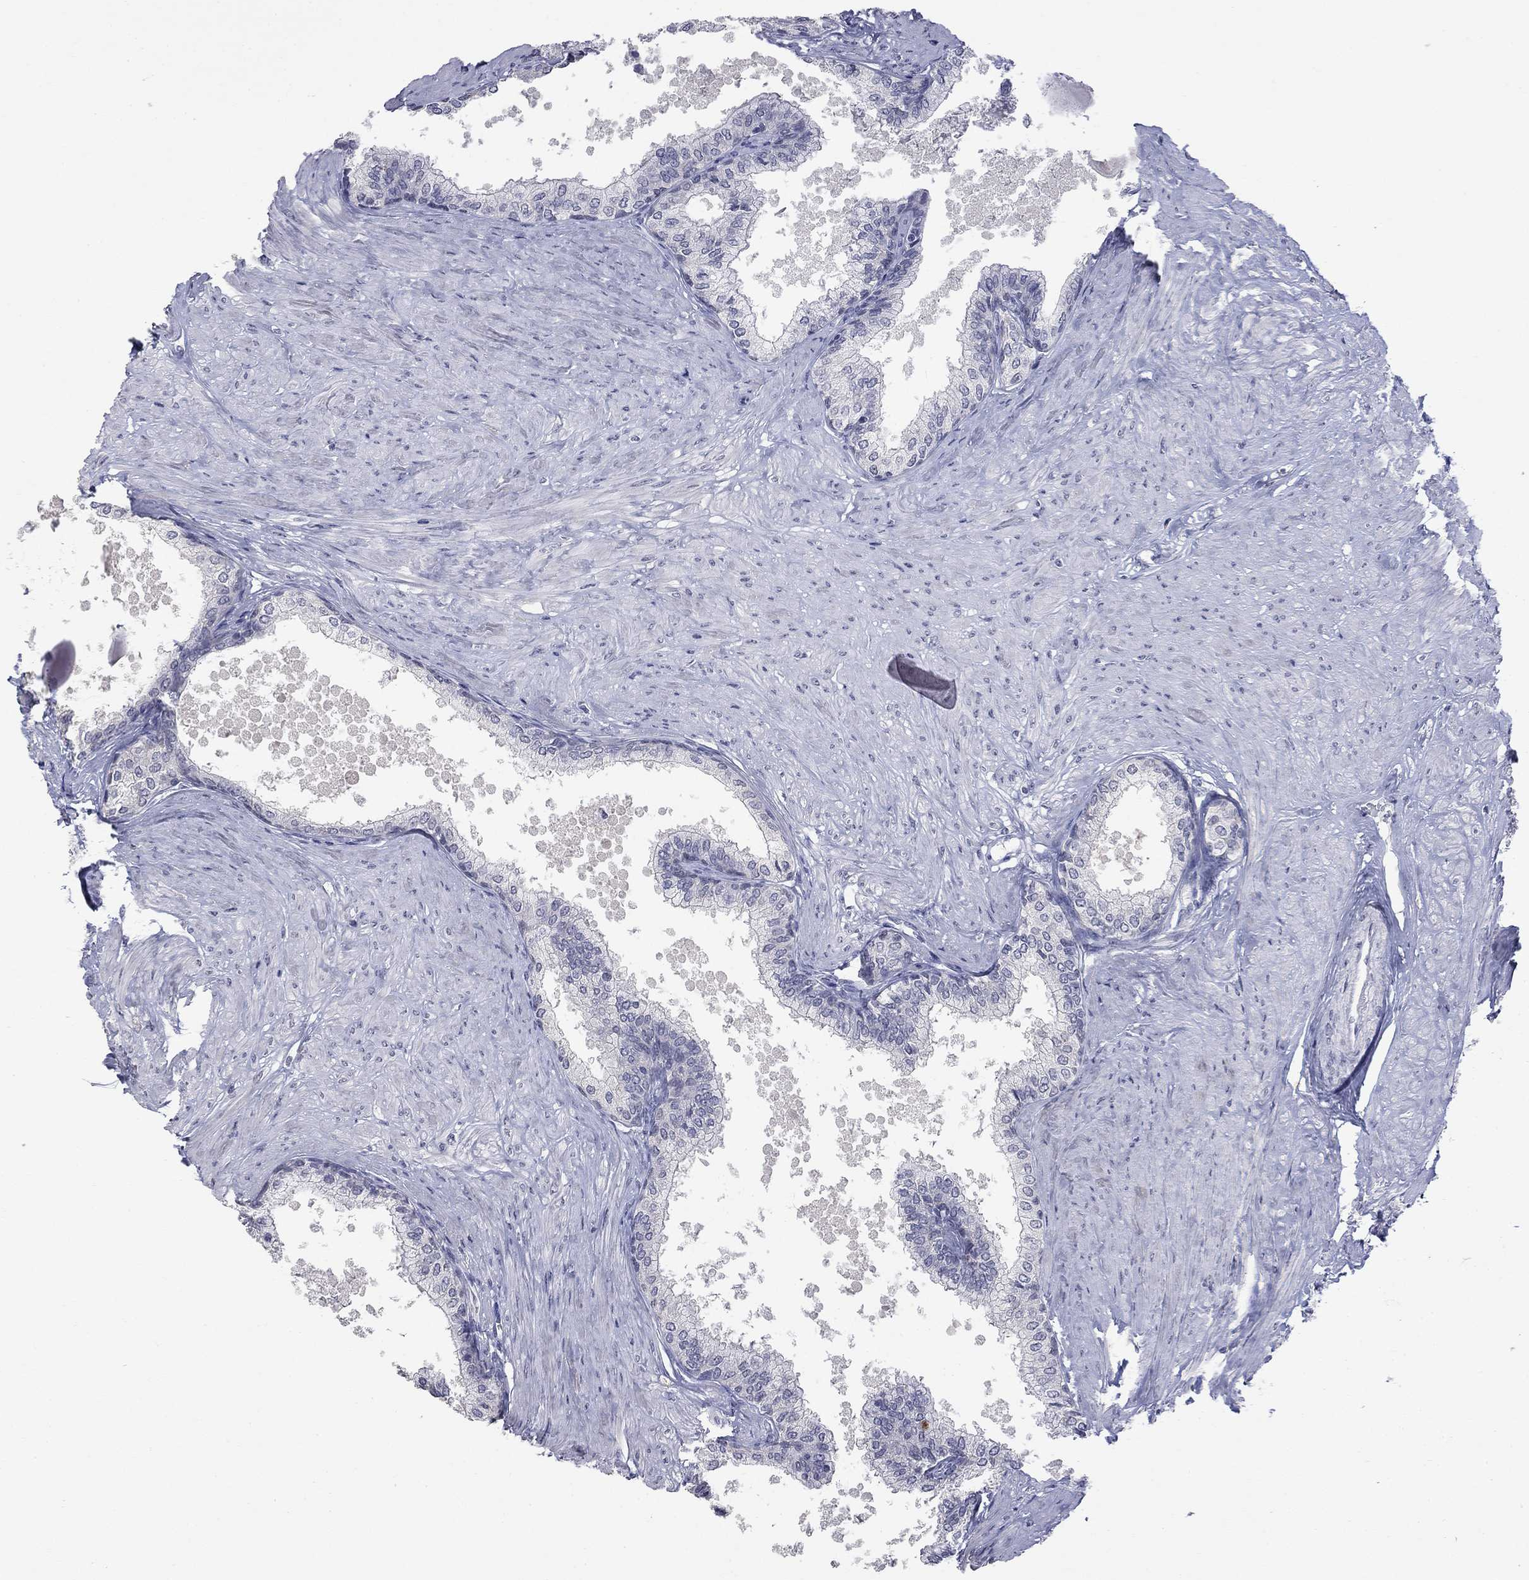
{"staining": {"intensity": "negative", "quantity": "none", "location": "none"}, "tissue": "prostate", "cell_type": "Glandular cells", "image_type": "normal", "snomed": [{"axis": "morphology", "description": "Normal tissue, NOS"}, {"axis": "topography", "description": "Prostate"}], "caption": "Micrograph shows no protein expression in glandular cells of benign prostate.", "gene": "SLC51A", "patient": {"sex": "male", "age": 63}}